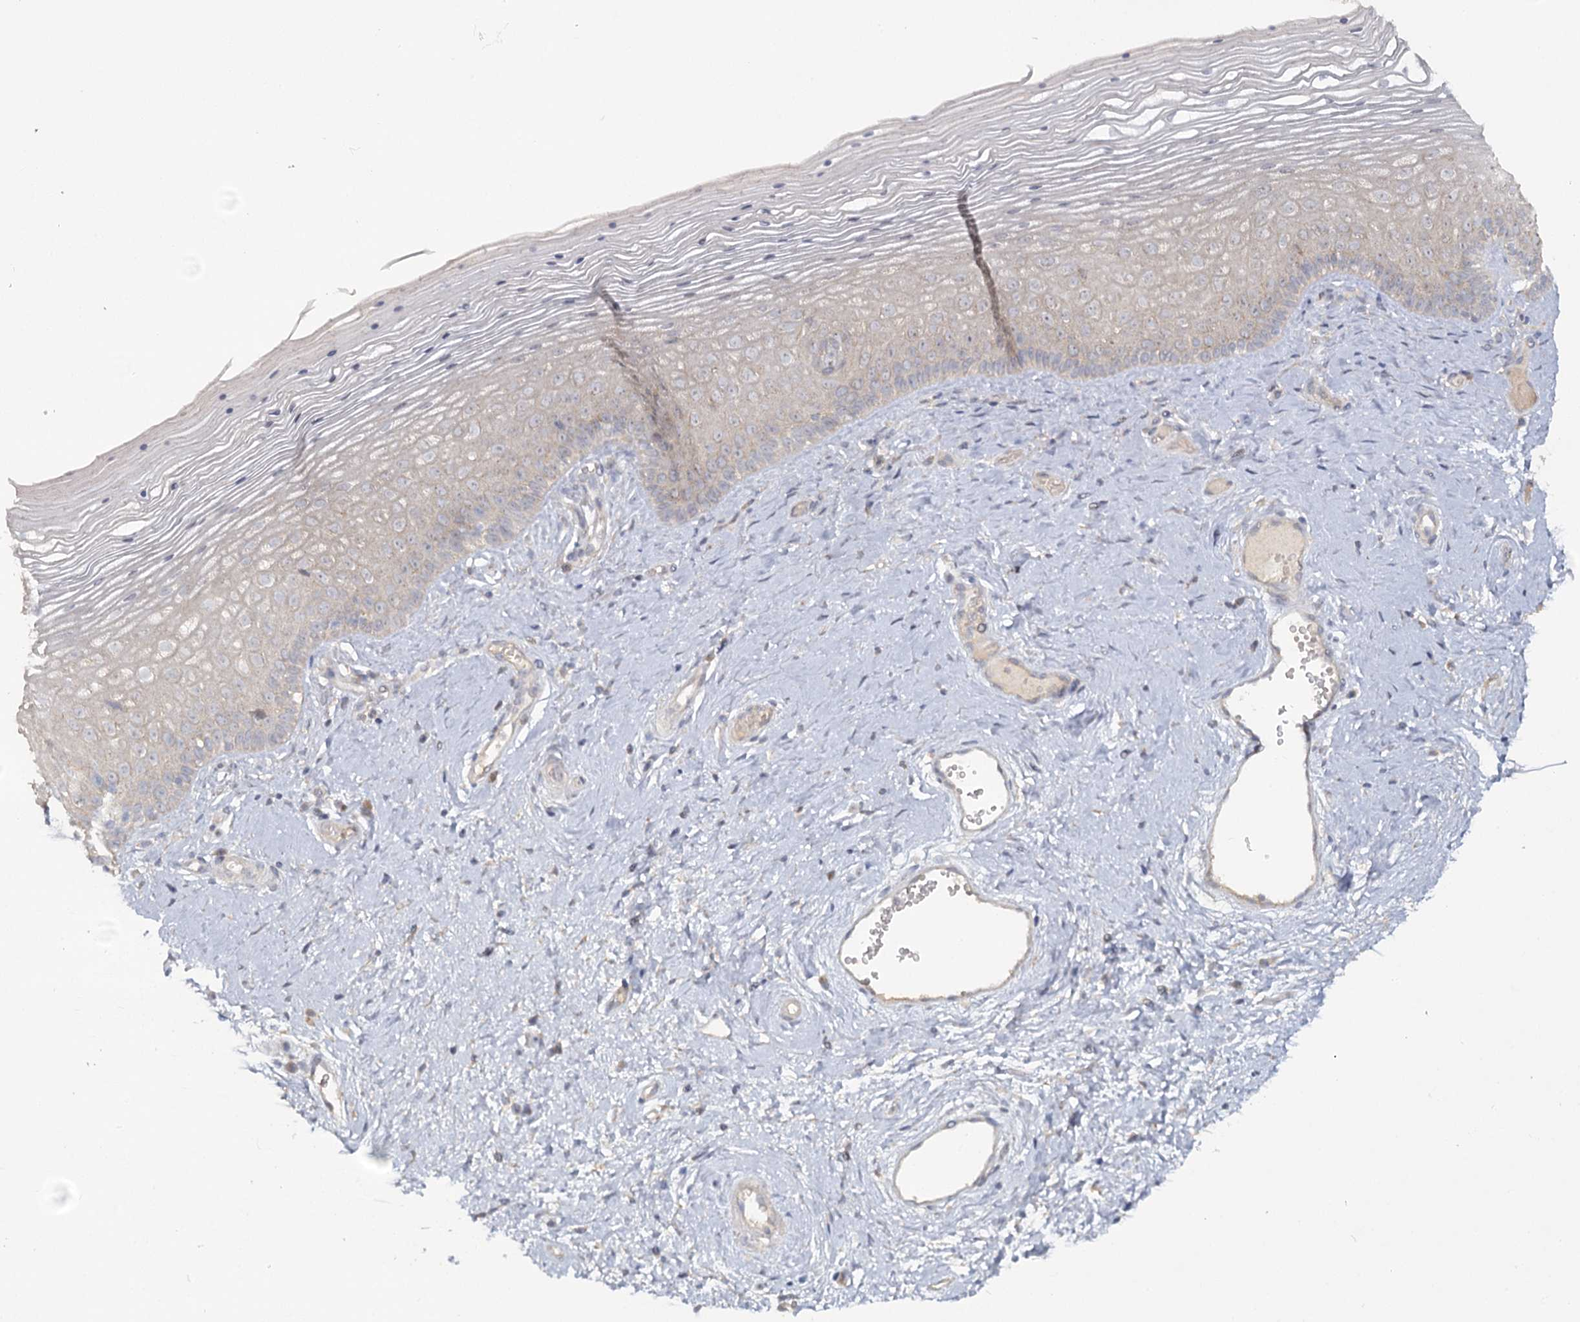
{"staining": {"intensity": "weak", "quantity": "<25%", "location": "cytoplasmic/membranous"}, "tissue": "vagina", "cell_type": "Squamous epithelial cells", "image_type": "normal", "snomed": [{"axis": "morphology", "description": "Normal tissue, NOS"}, {"axis": "topography", "description": "Vagina"}], "caption": "Squamous epithelial cells are negative for brown protein staining in benign vagina.", "gene": "ANGPTL5", "patient": {"sex": "female", "age": 46}}